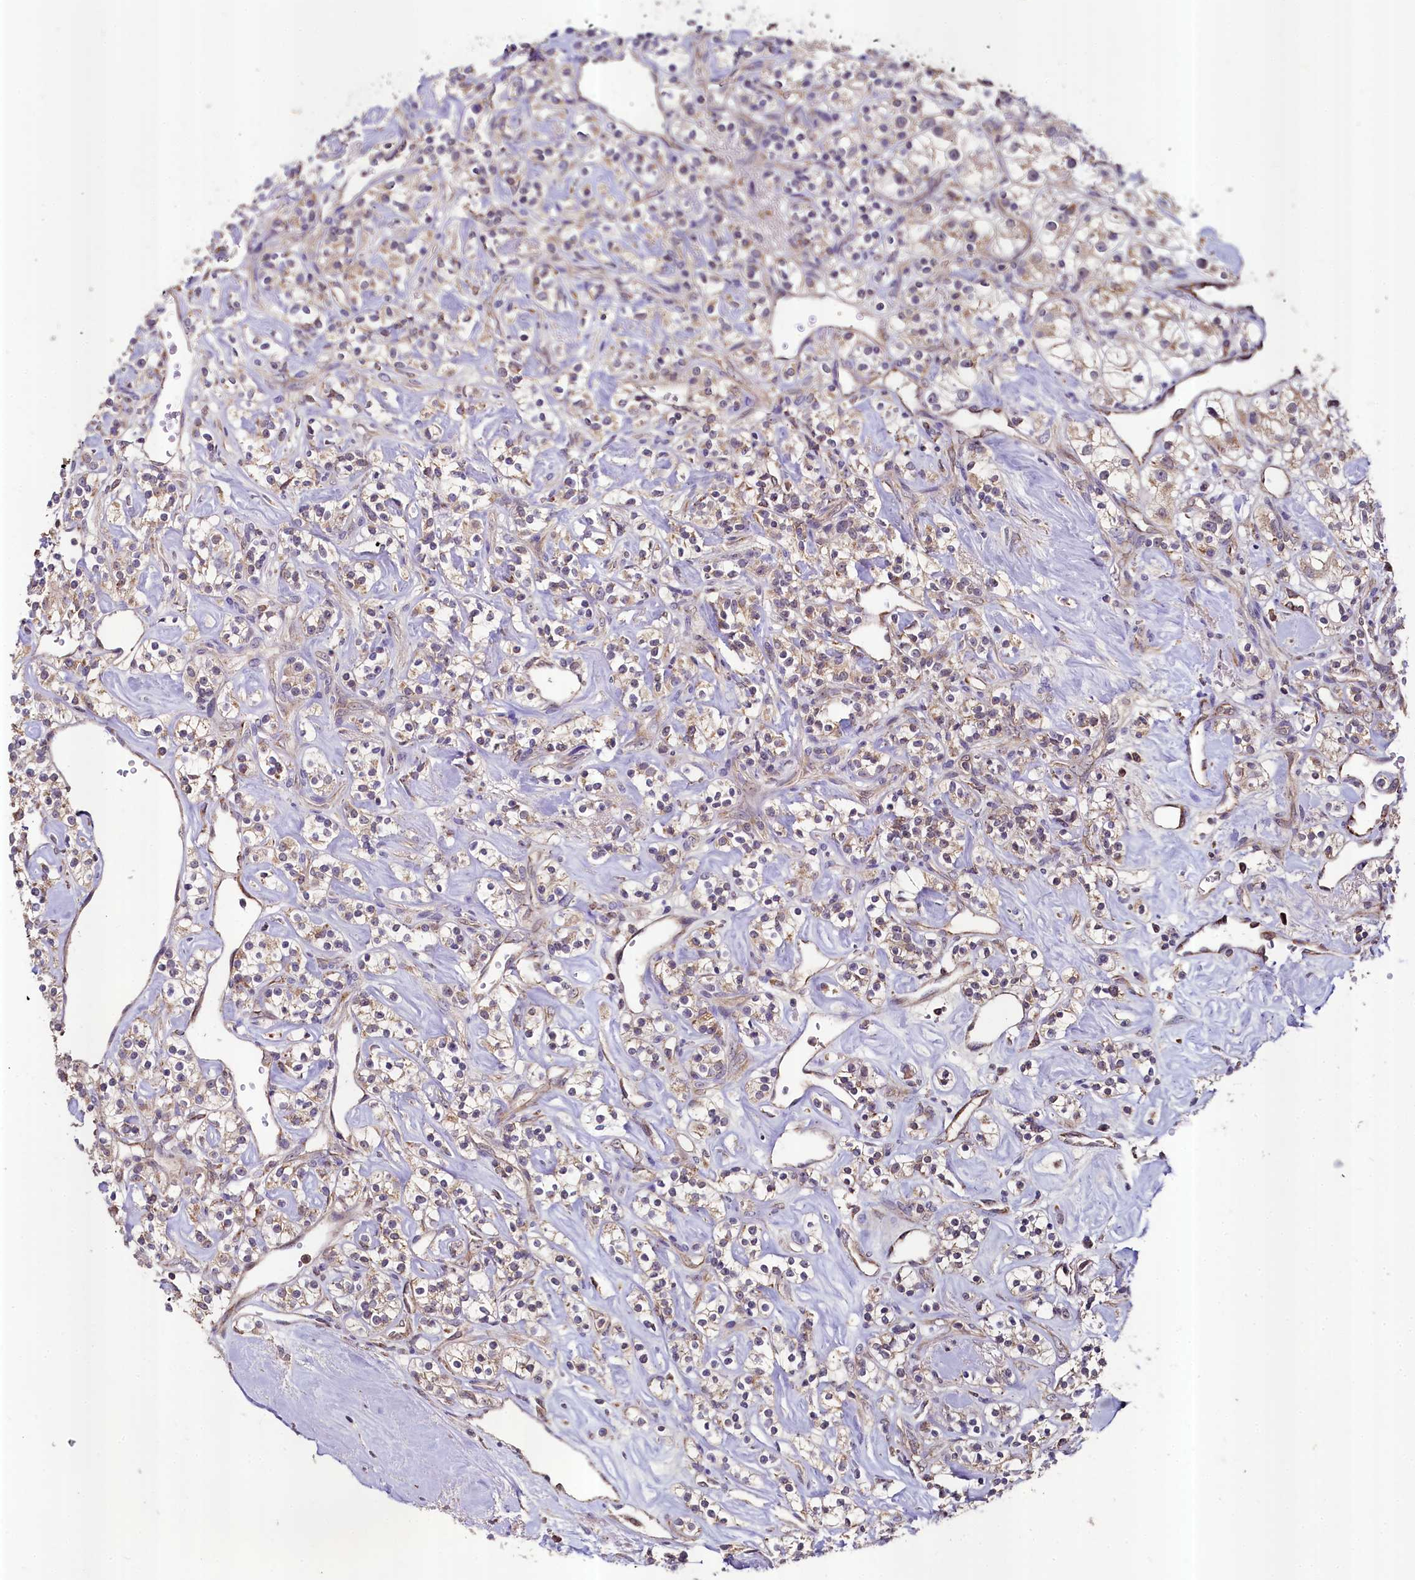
{"staining": {"intensity": "moderate", "quantity": "<25%", "location": "cytoplasmic/membranous"}, "tissue": "renal cancer", "cell_type": "Tumor cells", "image_type": "cancer", "snomed": [{"axis": "morphology", "description": "Adenocarcinoma, NOS"}, {"axis": "topography", "description": "Kidney"}], "caption": "This is a micrograph of IHC staining of renal cancer, which shows moderate staining in the cytoplasmic/membranous of tumor cells.", "gene": "METTL4", "patient": {"sex": "male", "age": 77}}